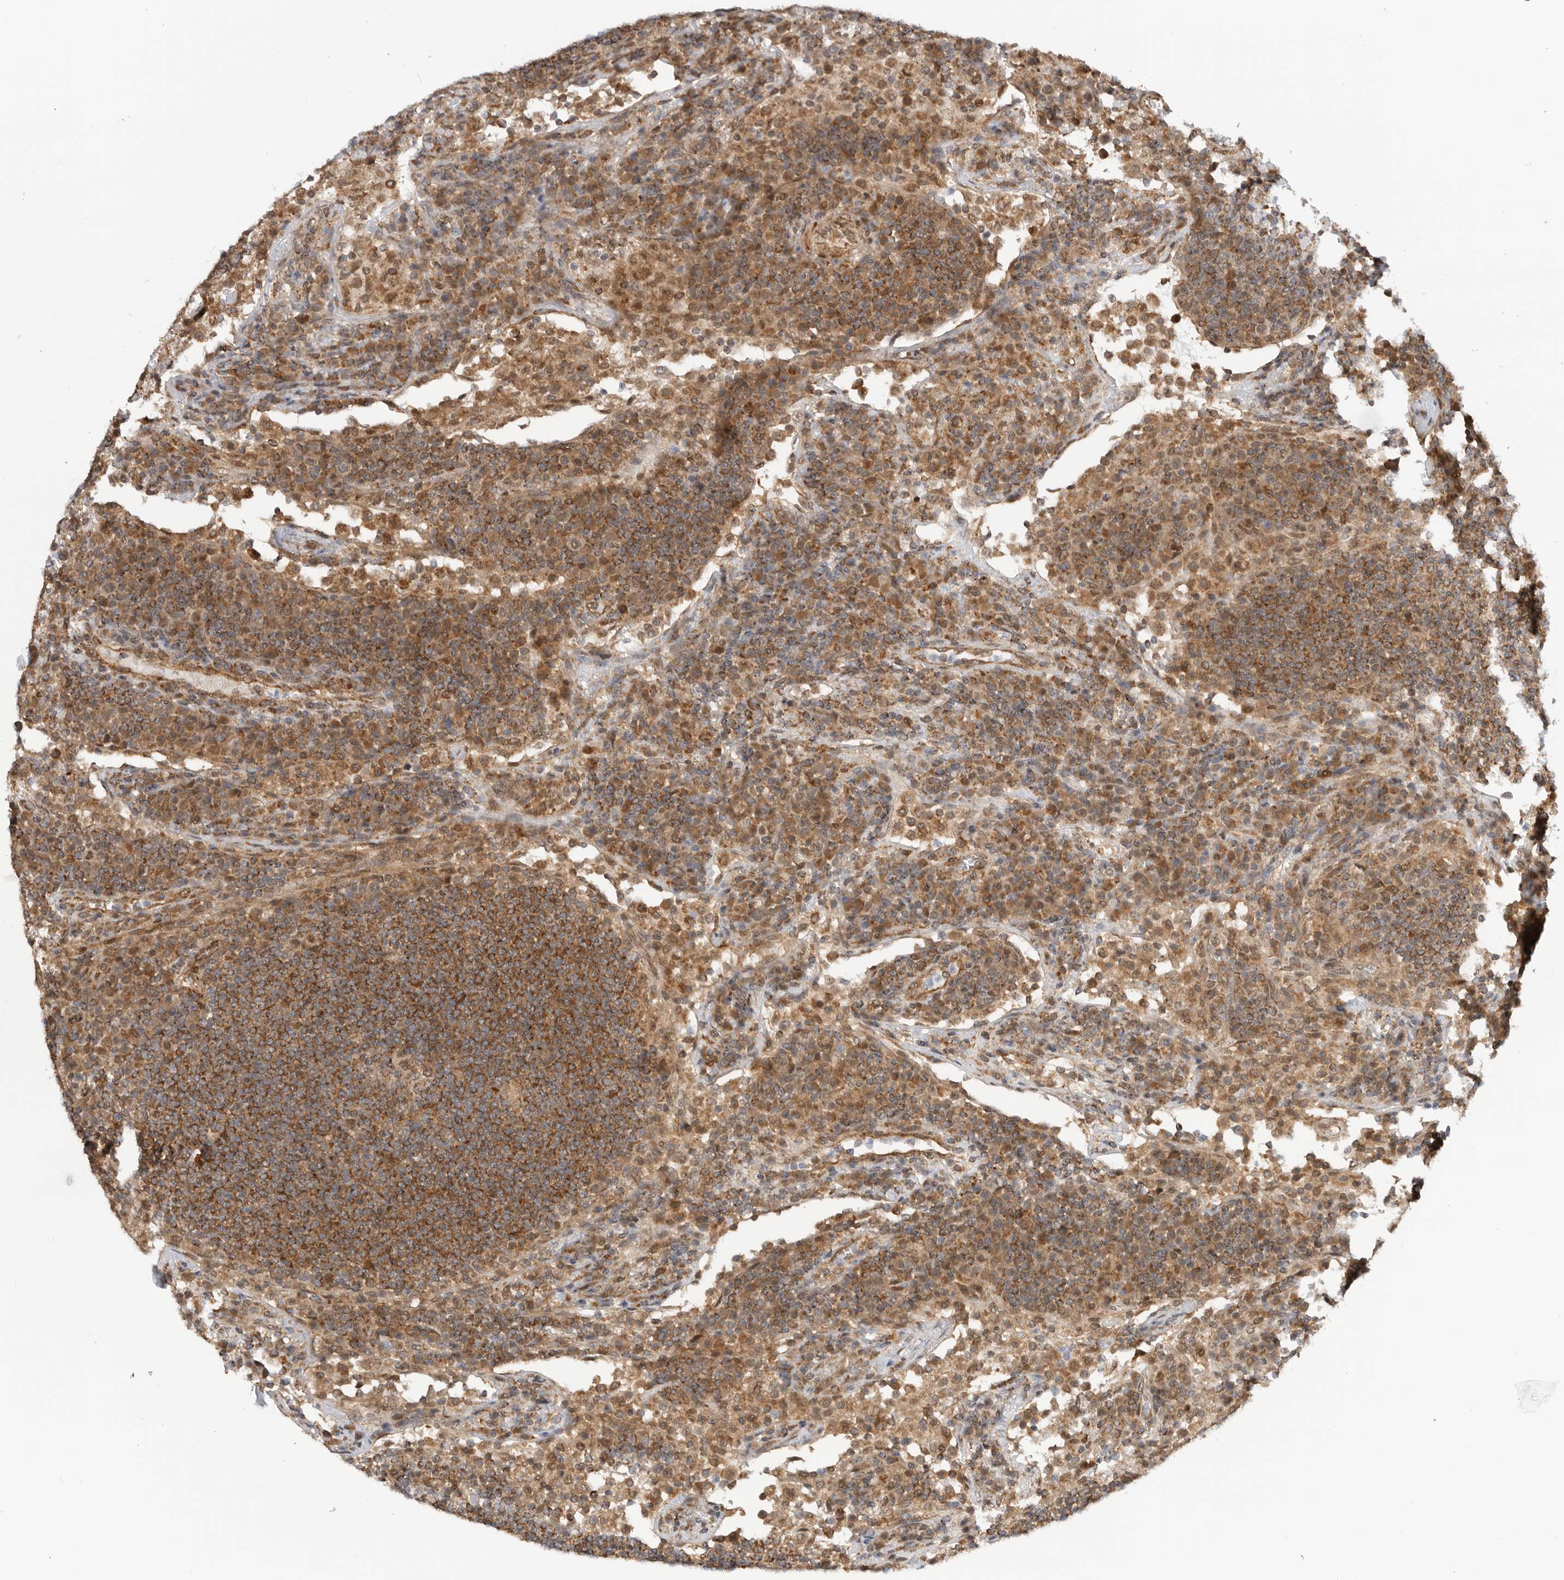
{"staining": {"intensity": "moderate", "quantity": "25%-75%", "location": "cytoplasmic/membranous"}, "tissue": "lymph node", "cell_type": "Non-germinal center cells", "image_type": "normal", "snomed": [{"axis": "morphology", "description": "Normal tissue, NOS"}, {"axis": "topography", "description": "Lymph node"}], "caption": "Immunohistochemistry image of normal lymph node: human lymph node stained using immunohistochemistry reveals medium levels of moderate protein expression localized specifically in the cytoplasmic/membranous of non-germinal center cells, appearing as a cytoplasmic/membranous brown color.", "gene": "DCAF8", "patient": {"sex": "female", "age": 53}}